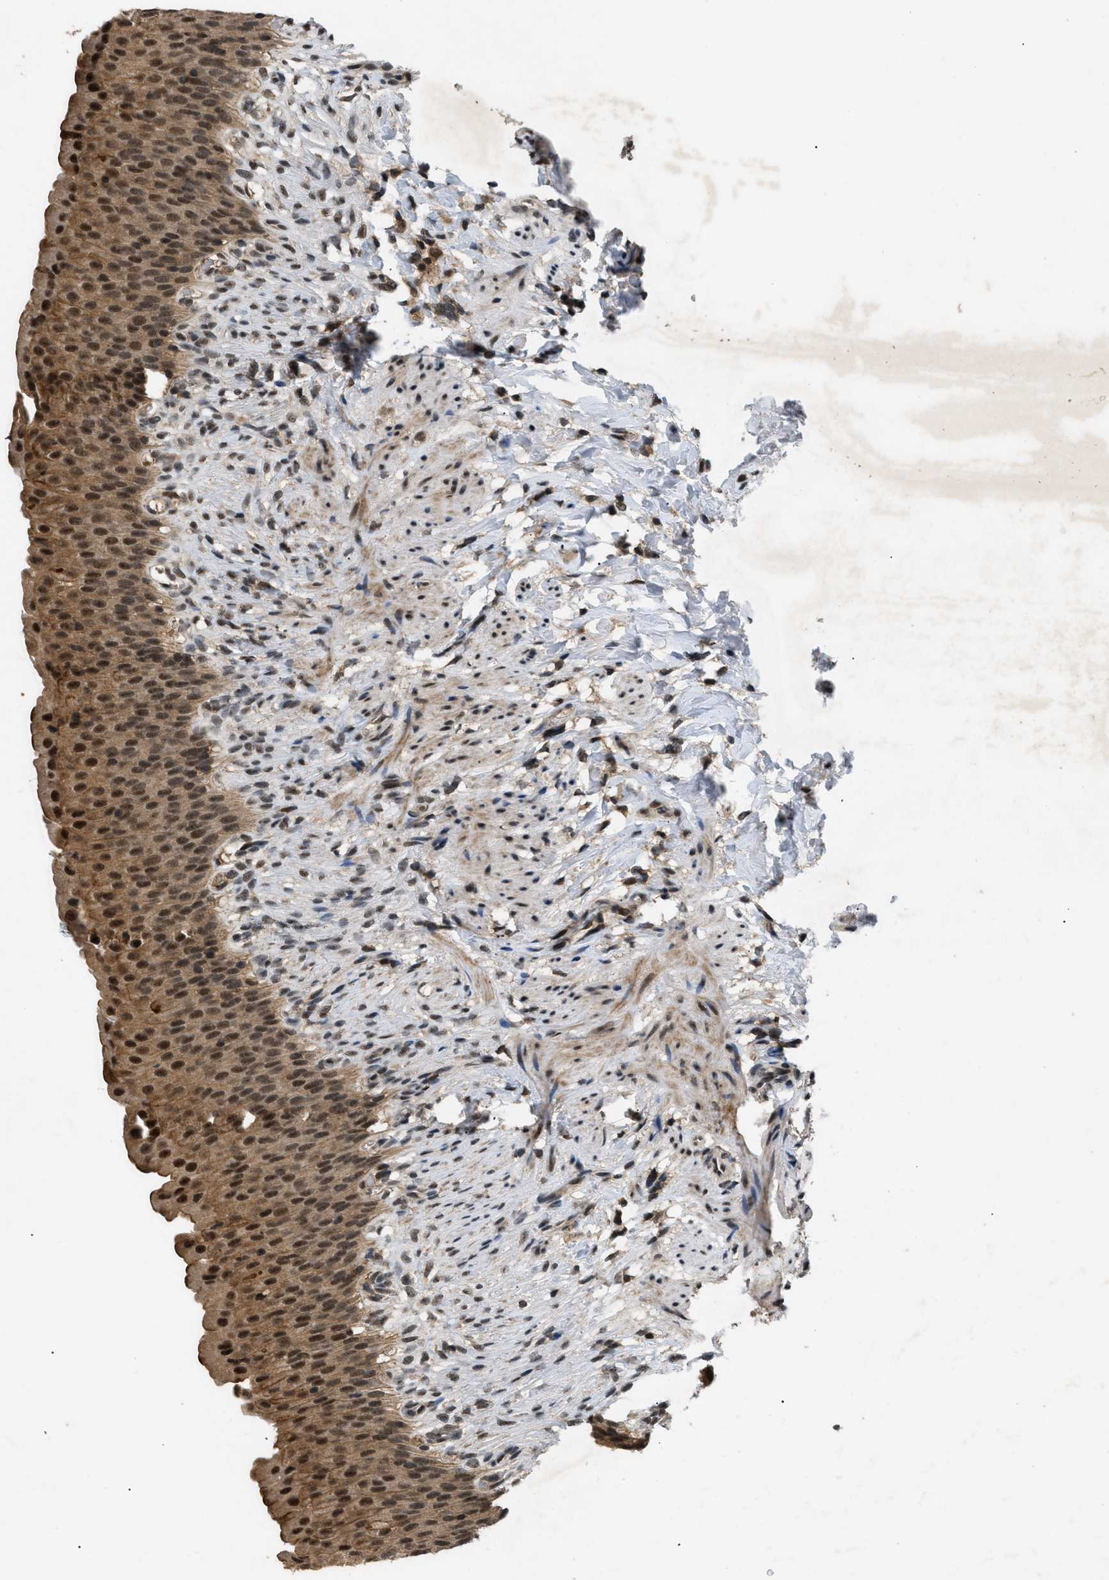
{"staining": {"intensity": "strong", "quantity": ">75%", "location": "cytoplasmic/membranous,nuclear"}, "tissue": "urinary bladder", "cell_type": "Urothelial cells", "image_type": "normal", "snomed": [{"axis": "morphology", "description": "Normal tissue, NOS"}, {"axis": "topography", "description": "Urinary bladder"}], "caption": "Immunohistochemical staining of normal urinary bladder demonstrates high levels of strong cytoplasmic/membranous,nuclear expression in about >75% of urothelial cells.", "gene": "RBM5", "patient": {"sex": "female", "age": 79}}